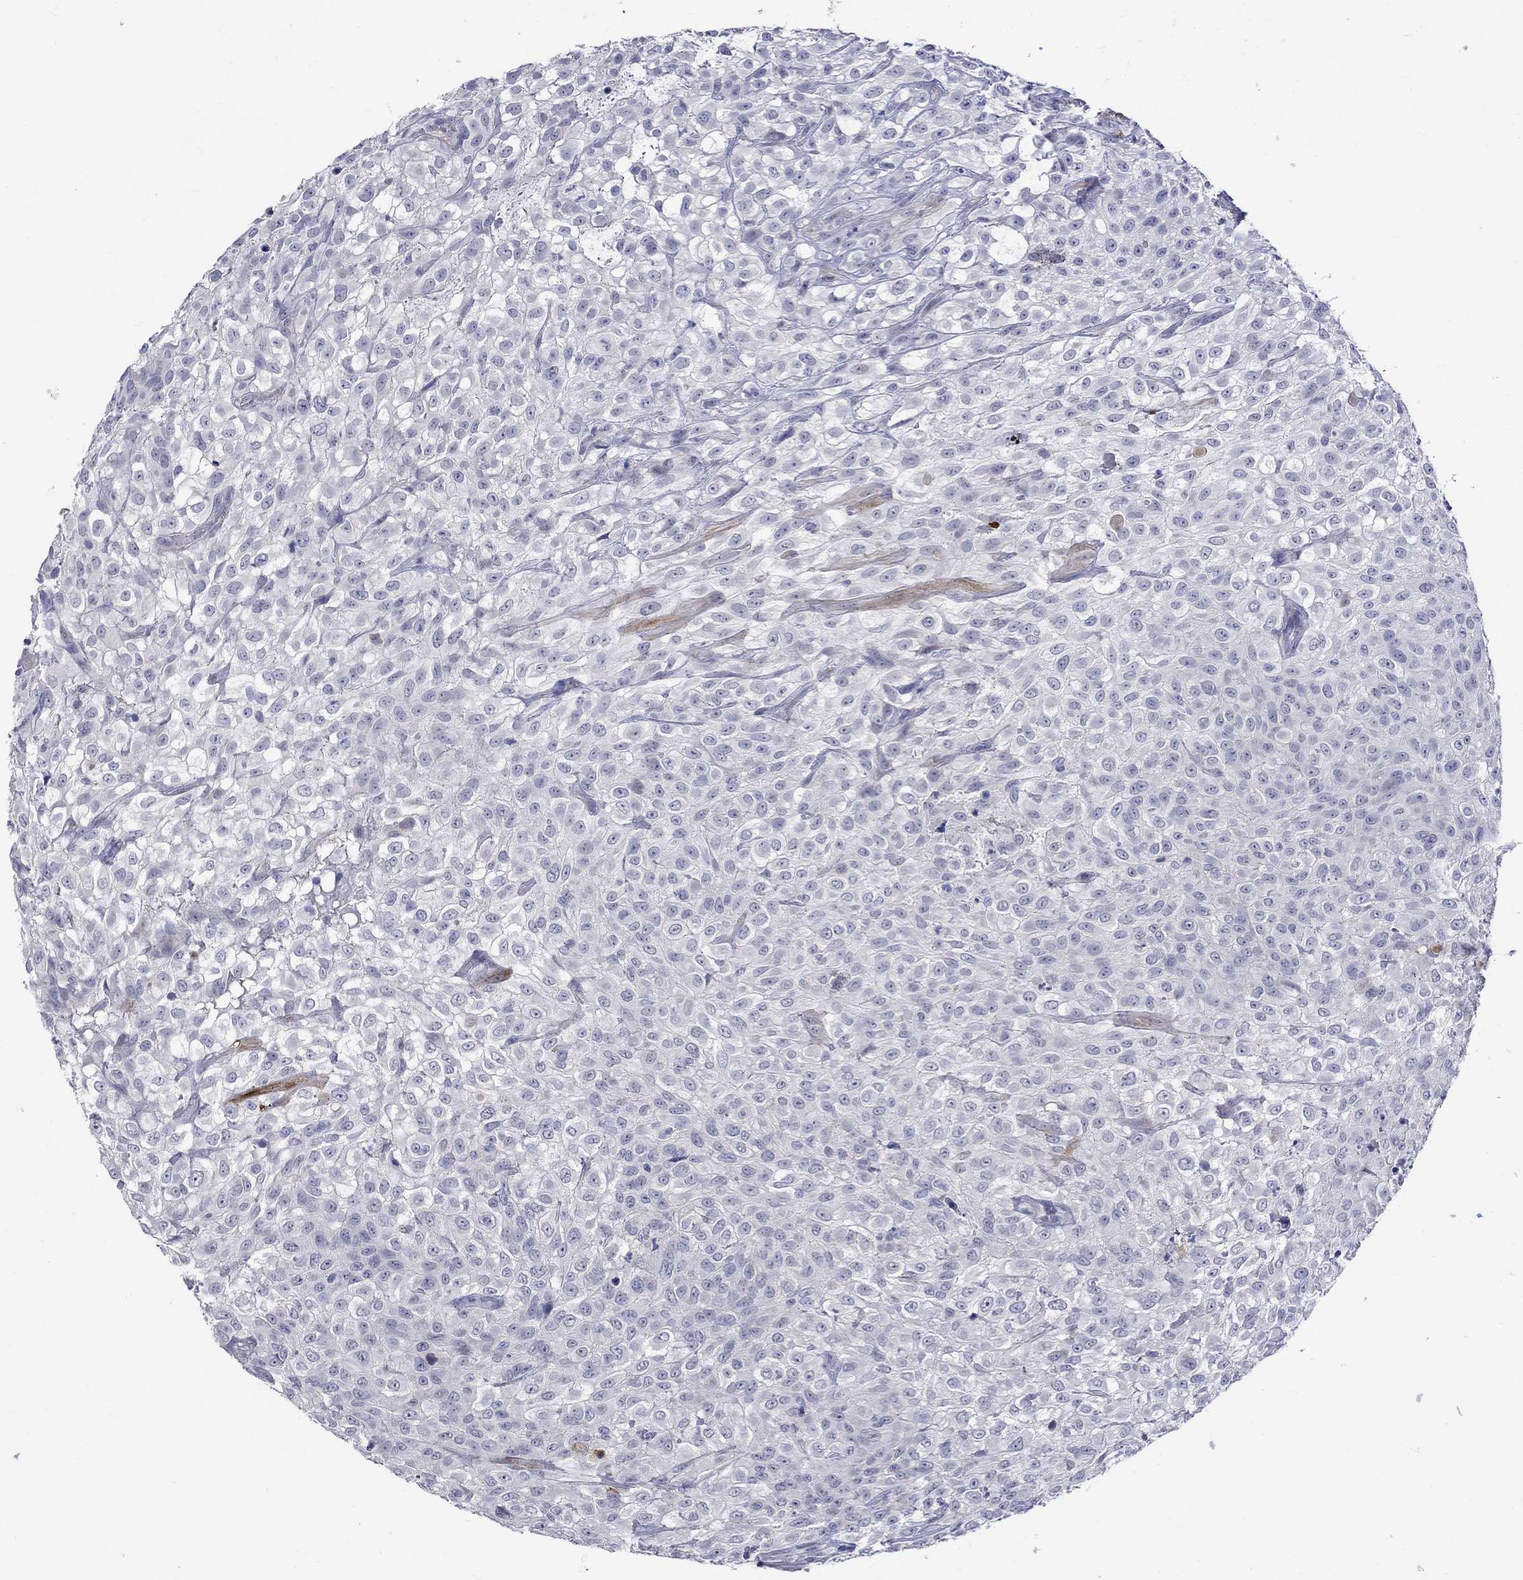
{"staining": {"intensity": "negative", "quantity": "none", "location": "none"}, "tissue": "urothelial cancer", "cell_type": "Tumor cells", "image_type": "cancer", "snomed": [{"axis": "morphology", "description": "Urothelial carcinoma, High grade"}, {"axis": "topography", "description": "Urinary bladder"}], "caption": "Immunohistochemistry (IHC) of human urothelial cancer shows no expression in tumor cells. (DAB (3,3'-diaminobenzidine) immunohistochemistry (IHC) with hematoxylin counter stain).", "gene": "CRYAB", "patient": {"sex": "male", "age": 56}}